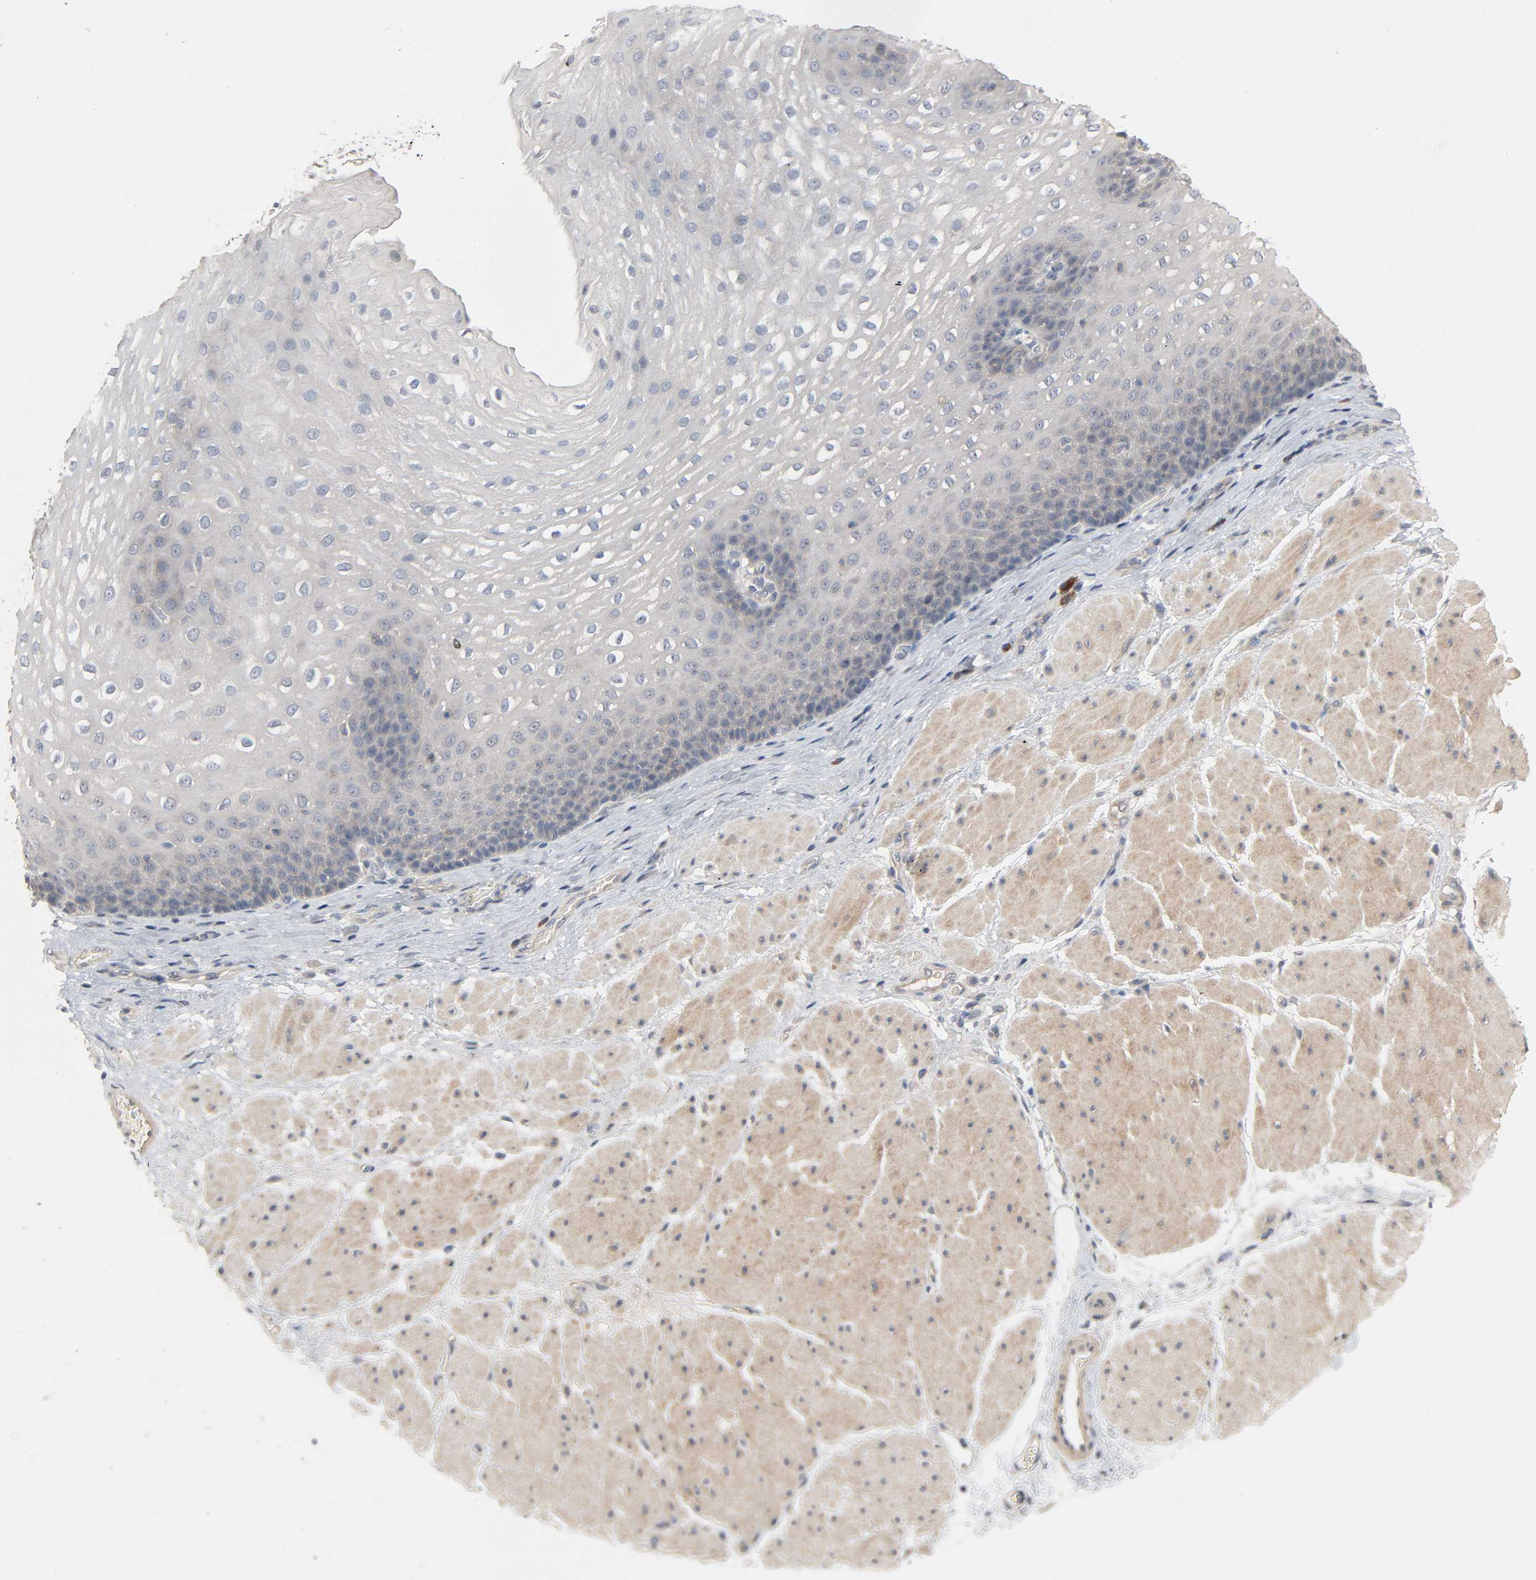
{"staining": {"intensity": "weak", "quantity": "<25%", "location": "cytoplasmic/membranous"}, "tissue": "esophagus", "cell_type": "Squamous epithelial cells", "image_type": "normal", "snomed": [{"axis": "morphology", "description": "Normal tissue, NOS"}, {"axis": "topography", "description": "Esophagus"}], "caption": "The immunohistochemistry photomicrograph has no significant positivity in squamous epithelial cells of esophagus.", "gene": "CD4", "patient": {"sex": "male", "age": 48}}